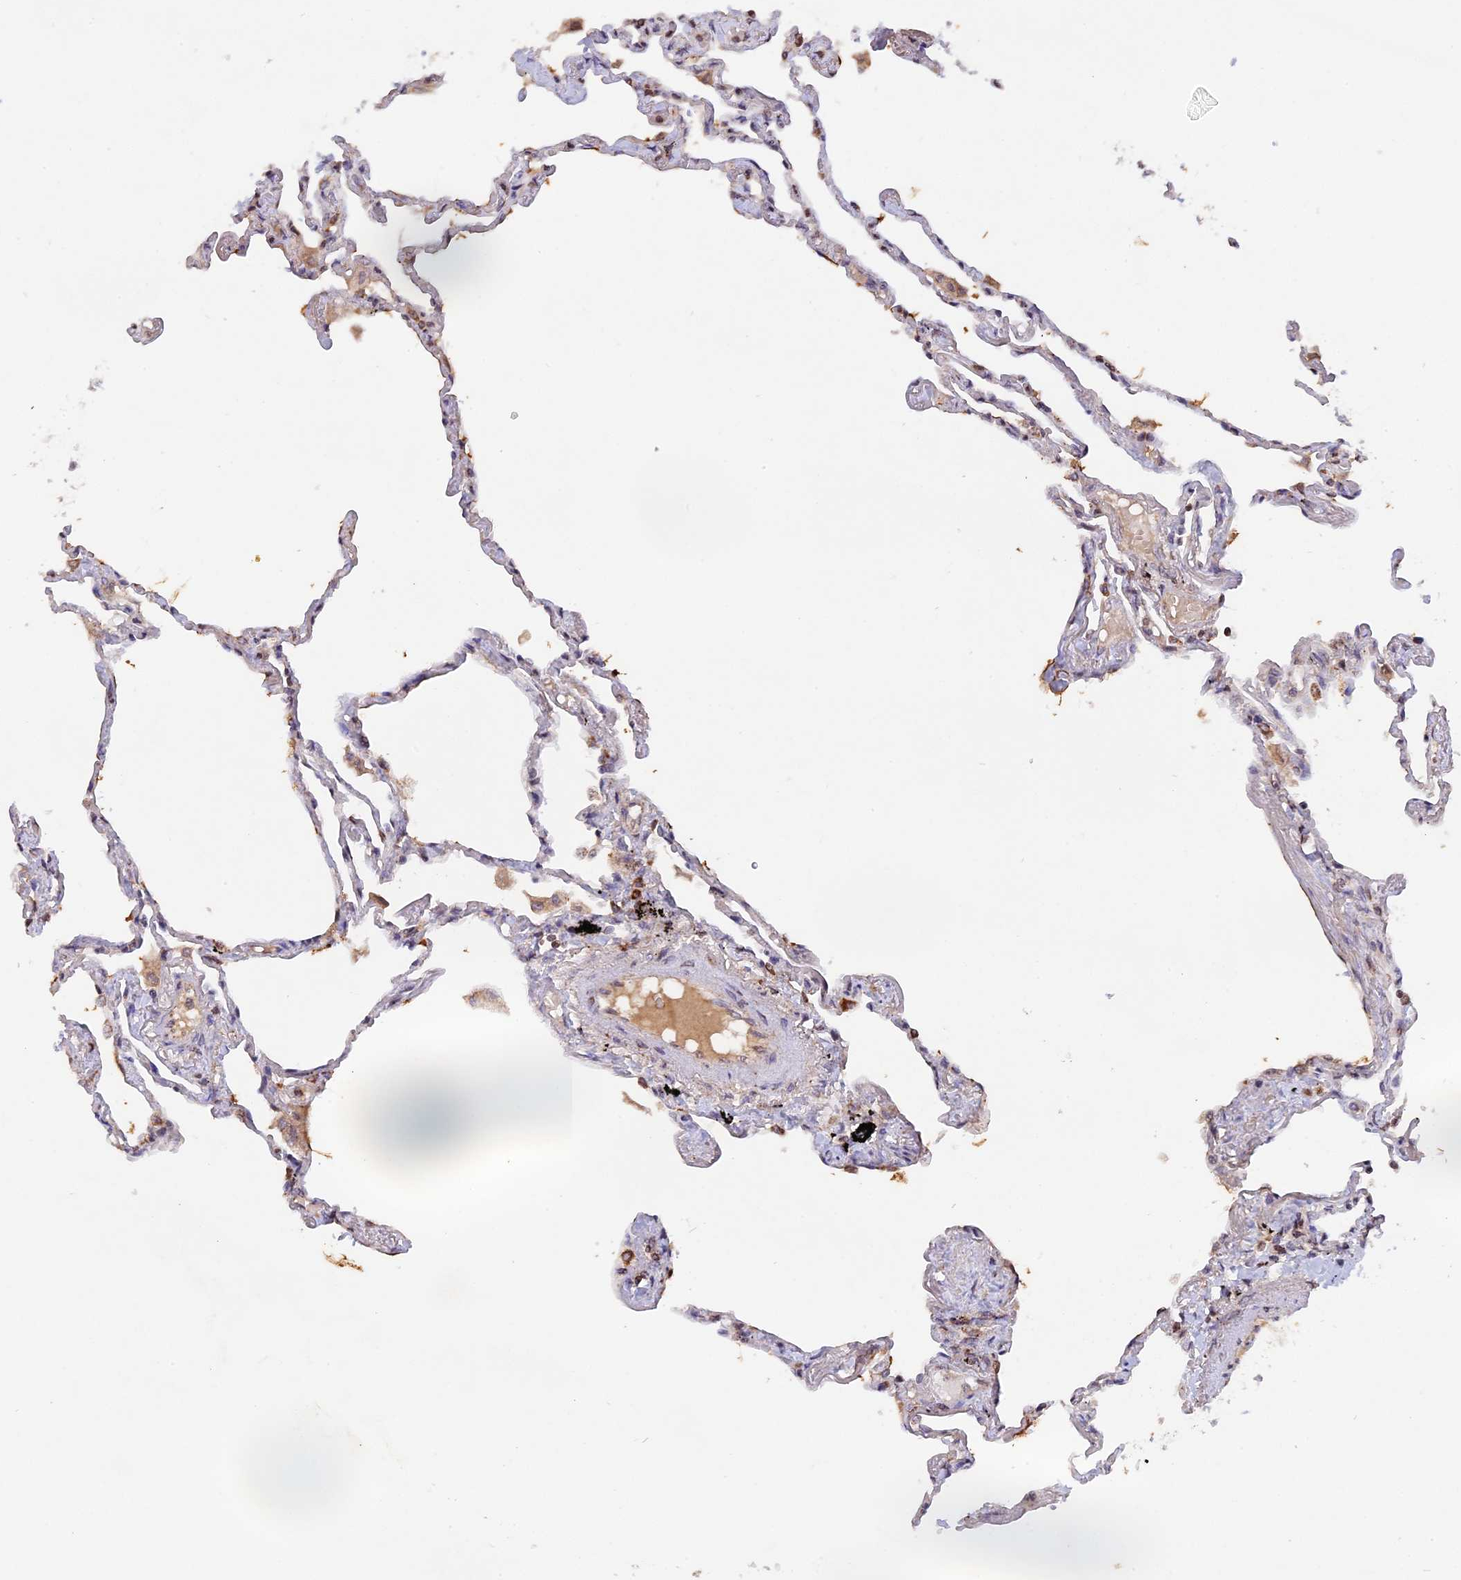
{"staining": {"intensity": "moderate", "quantity": "<25%", "location": "cytoplasmic/membranous"}, "tissue": "lung", "cell_type": "Alveolar cells", "image_type": "normal", "snomed": [{"axis": "morphology", "description": "Normal tissue, NOS"}, {"axis": "topography", "description": "Lung"}], "caption": "This histopathology image demonstrates unremarkable lung stained with IHC to label a protein in brown. The cytoplasmic/membranous of alveolar cells show moderate positivity for the protein. Nuclei are counter-stained blue.", "gene": "MPV17L", "patient": {"sex": "female", "age": 67}}